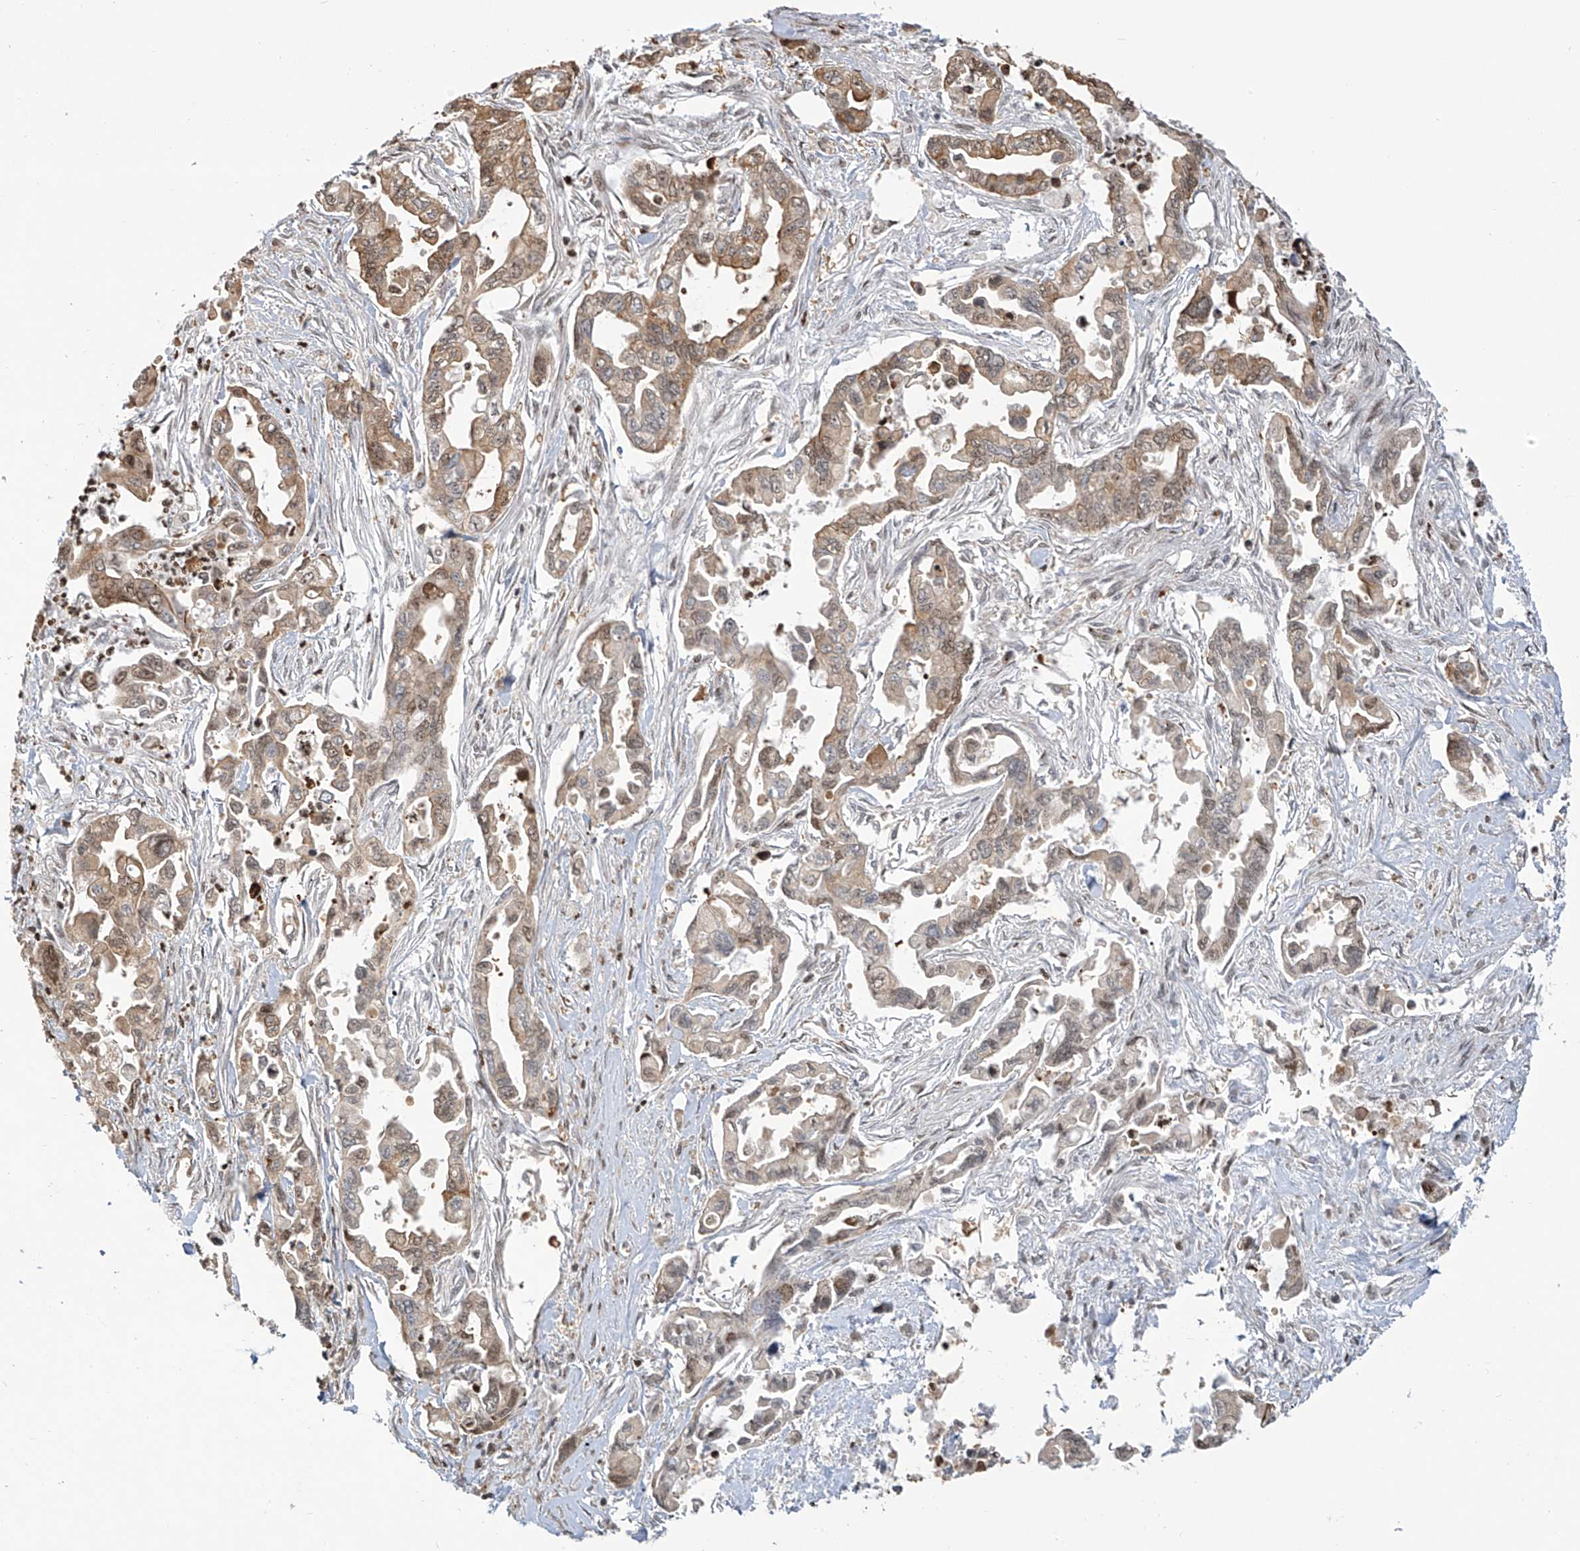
{"staining": {"intensity": "moderate", "quantity": "25%-75%", "location": "cytoplasmic/membranous,nuclear"}, "tissue": "pancreatic cancer", "cell_type": "Tumor cells", "image_type": "cancer", "snomed": [{"axis": "morphology", "description": "Adenocarcinoma, NOS"}, {"axis": "topography", "description": "Pancreas"}], "caption": "Immunohistochemistry of pancreatic cancer (adenocarcinoma) exhibits medium levels of moderate cytoplasmic/membranous and nuclear staining in about 25%-75% of tumor cells.", "gene": "VMP1", "patient": {"sex": "male", "age": 70}}